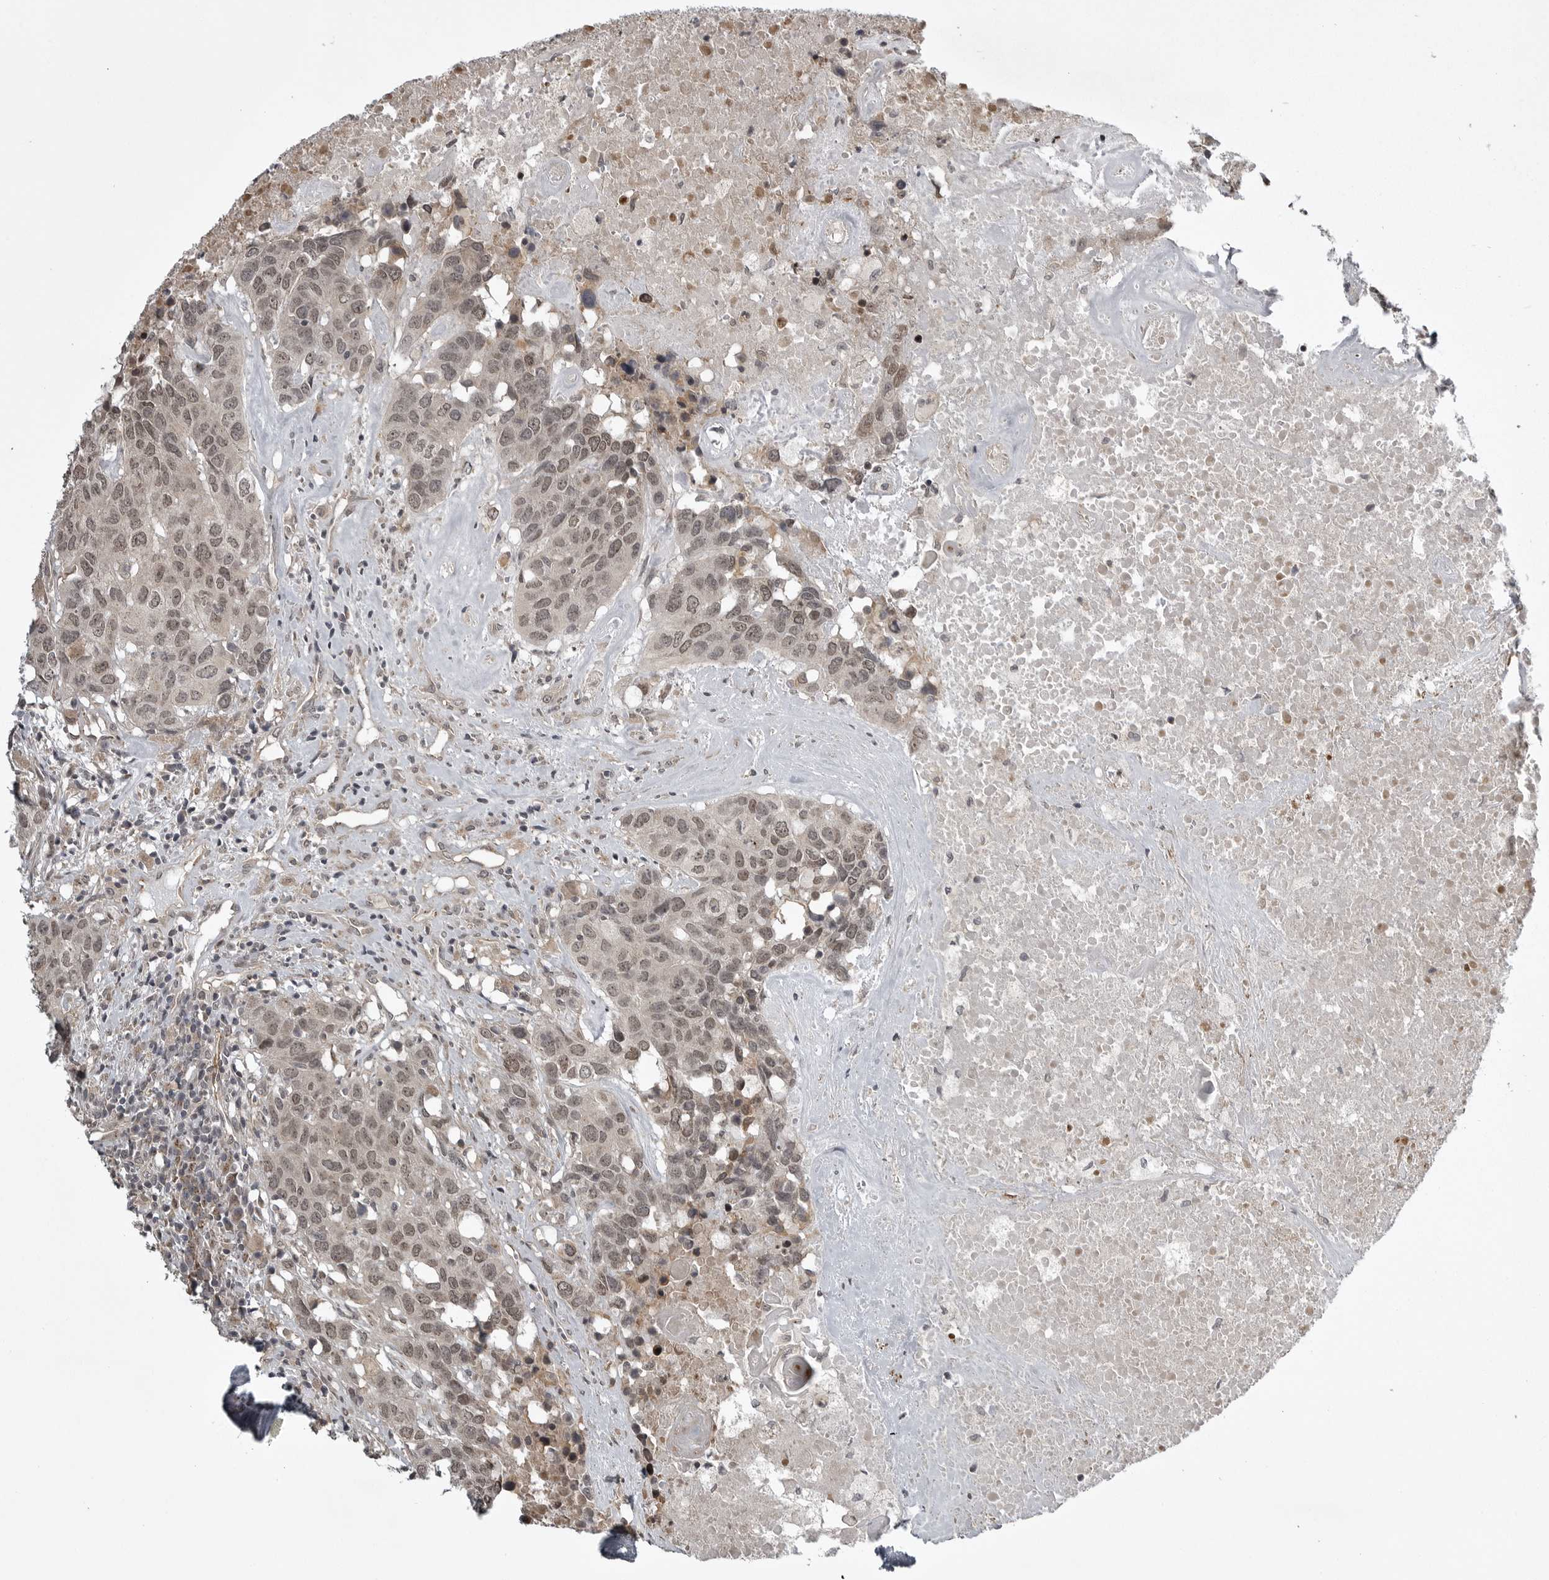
{"staining": {"intensity": "moderate", "quantity": ">75%", "location": "nuclear"}, "tissue": "head and neck cancer", "cell_type": "Tumor cells", "image_type": "cancer", "snomed": [{"axis": "morphology", "description": "Squamous cell carcinoma, NOS"}, {"axis": "topography", "description": "Head-Neck"}], "caption": "Immunohistochemistry of human head and neck cancer displays medium levels of moderate nuclear expression in approximately >75% of tumor cells.", "gene": "SNX16", "patient": {"sex": "male", "age": 66}}